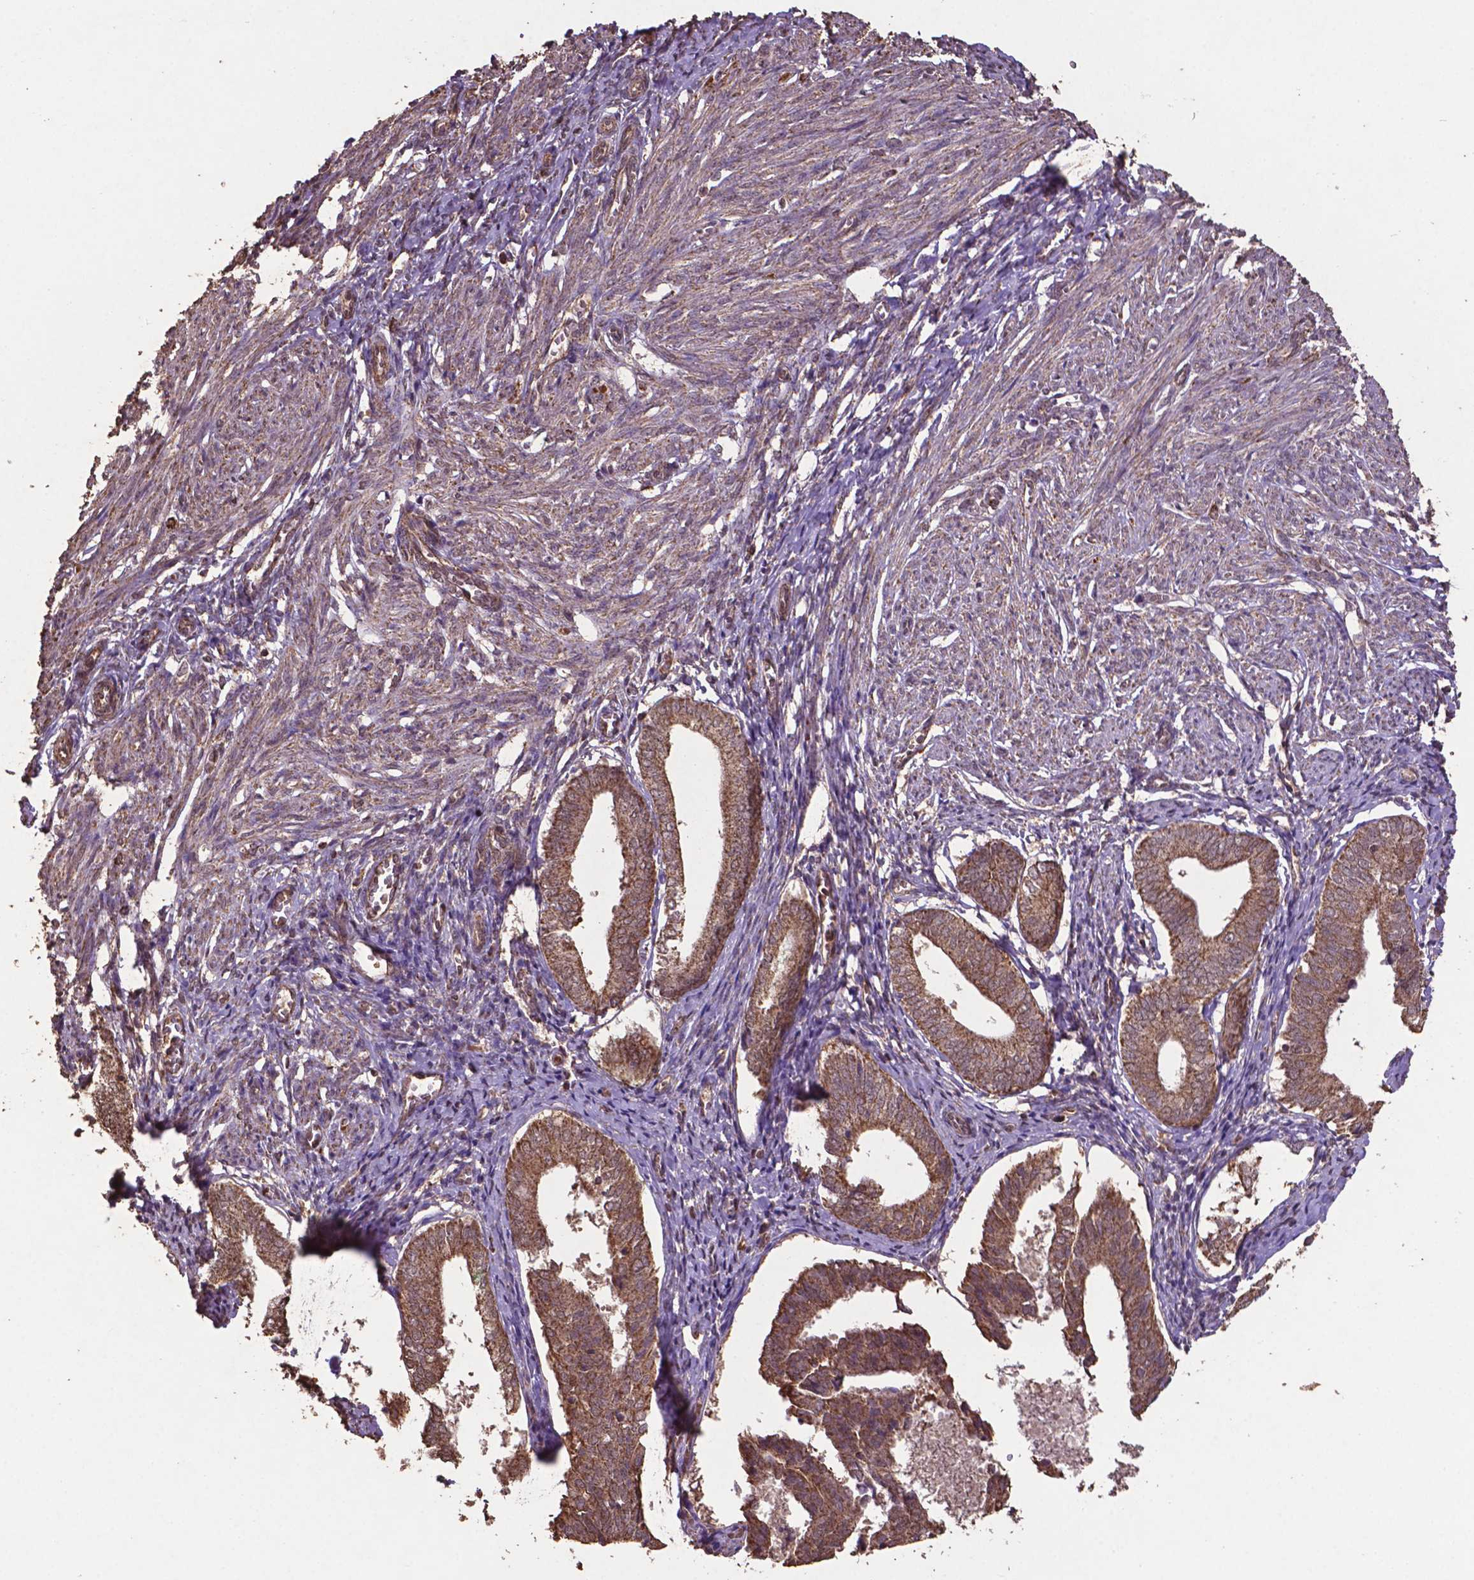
{"staining": {"intensity": "moderate", "quantity": "25%-75%", "location": "cytoplasmic/membranous"}, "tissue": "endometrium", "cell_type": "Cells in endometrial stroma", "image_type": "normal", "snomed": [{"axis": "morphology", "description": "Normal tissue, NOS"}, {"axis": "topography", "description": "Endometrium"}], "caption": "Protein staining of unremarkable endometrium shows moderate cytoplasmic/membranous staining in approximately 25%-75% of cells in endometrial stroma.", "gene": "DCAF1", "patient": {"sex": "female", "age": 50}}